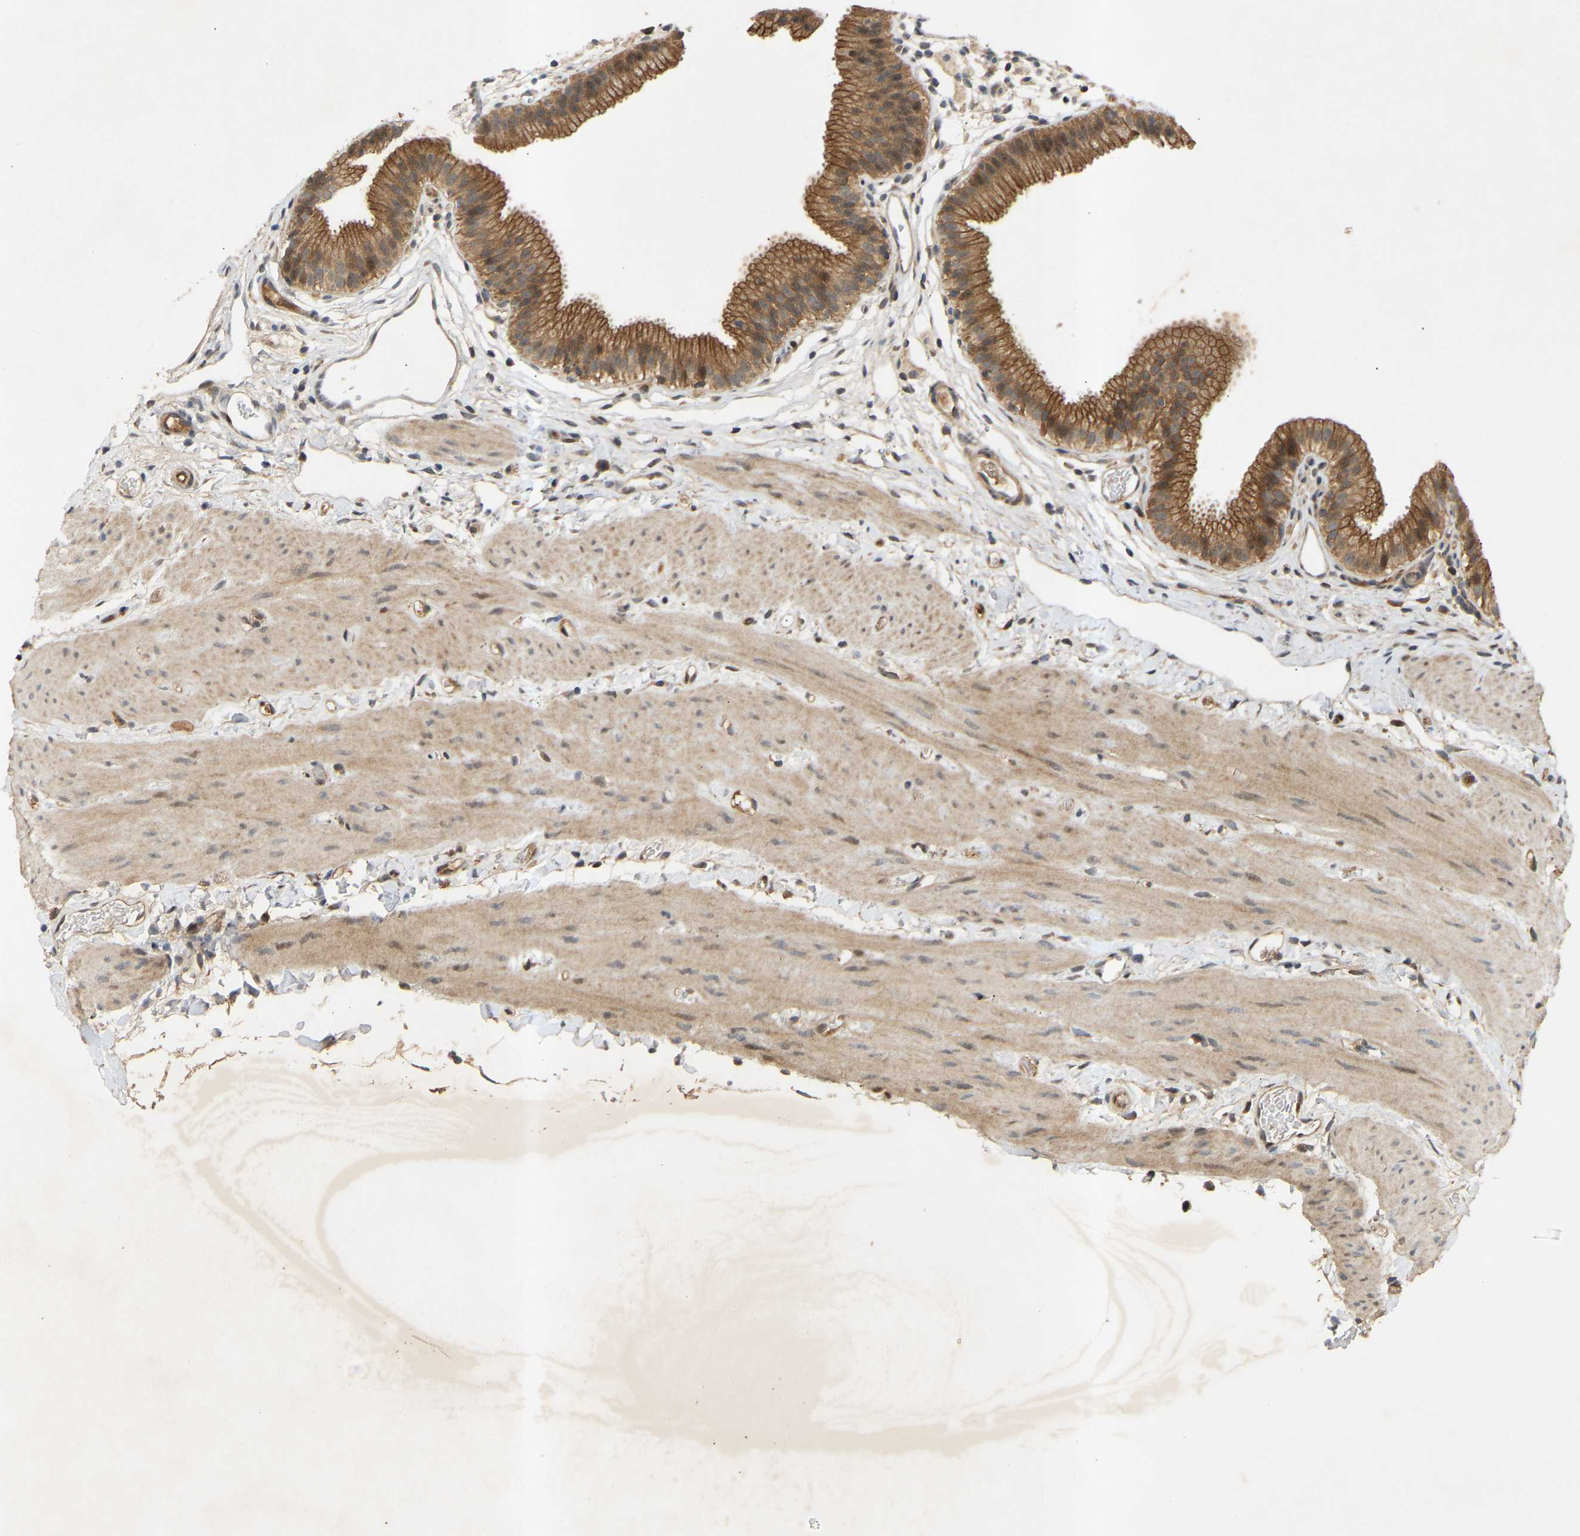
{"staining": {"intensity": "moderate", "quantity": ">75%", "location": "cytoplasmic/membranous,nuclear"}, "tissue": "gallbladder", "cell_type": "Glandular cells", "image_type": "normal", "snomed": [{"axis": "morphology", "description": "Normal tissue, NOS"}, {"axis": "topography", "description": "Gallbladder"}], "caption": "The image reveals a brown stain indicating the presence of a protein in the cytoplasmic/membranous,nuclear of glandular cells in gallbladder.", "gene": "ATP5MF", "patient": {"sex": "female", "age": 26}}